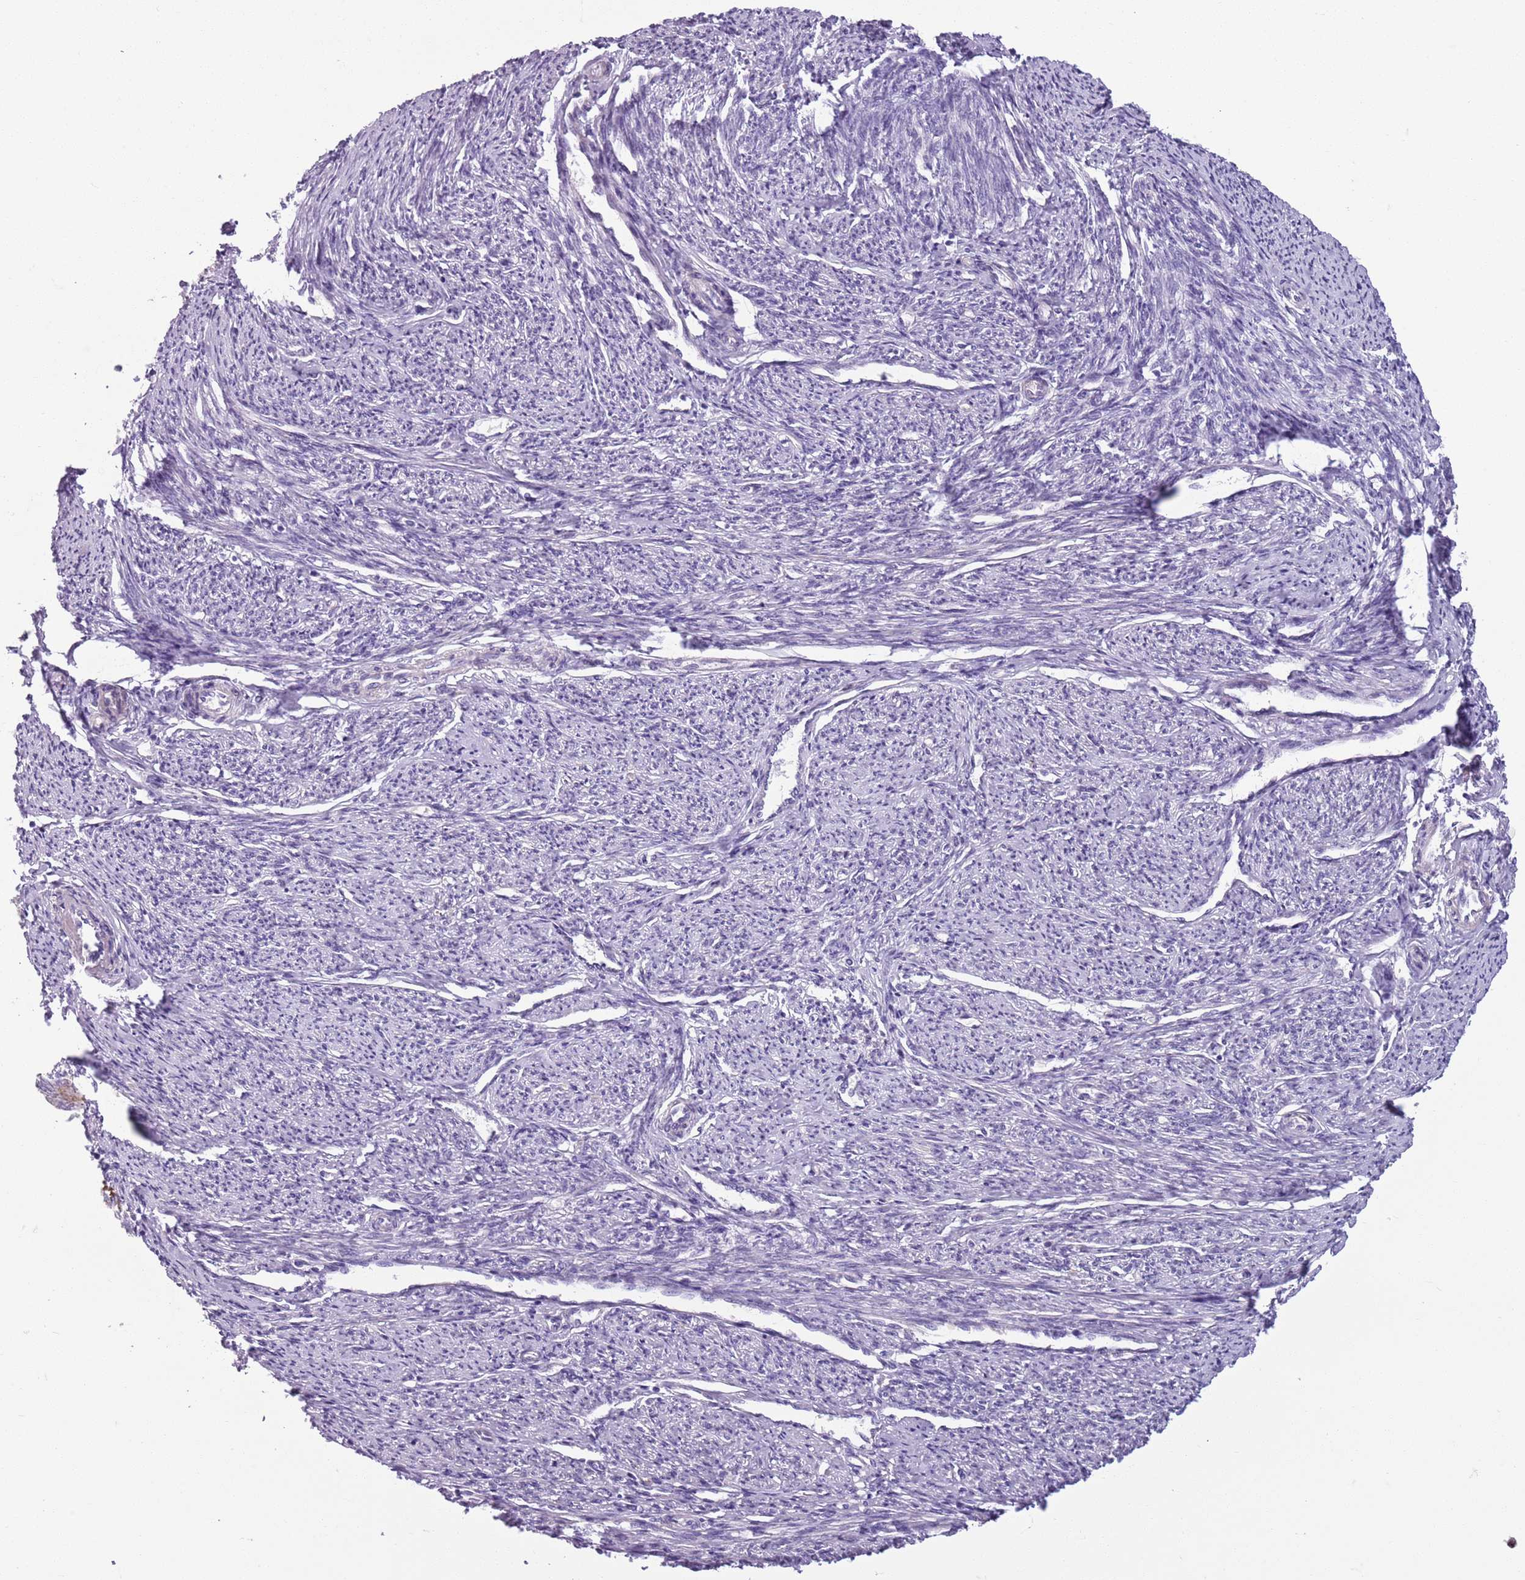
{"staining": {"intensity": "negative", "quantity": "none", "location": "none"}, "tissue": "smooth muscle", "cell_type": "Smooth muscle cells", "image_type": "normal", "snomed": [{"axis": "morphology", "description": "Normal tissue, NOS"}, {"axis": "topography", "description": "Smooth muscle"}, {"axis": "topography", "description": "Uterus"}], "caption": "Immunohistochemical staining of benign human smooth muscle shows no significant staining in smooth muscle cells. (Stains: DAB (3,3'-diaminobenzidine) immunohistochemistry with hematoxylin counter stain, Microscopy: brightfield microscopy at high magnification).", "gene": "ADCY7", "patient": {"sex": "female", "age": 59}}